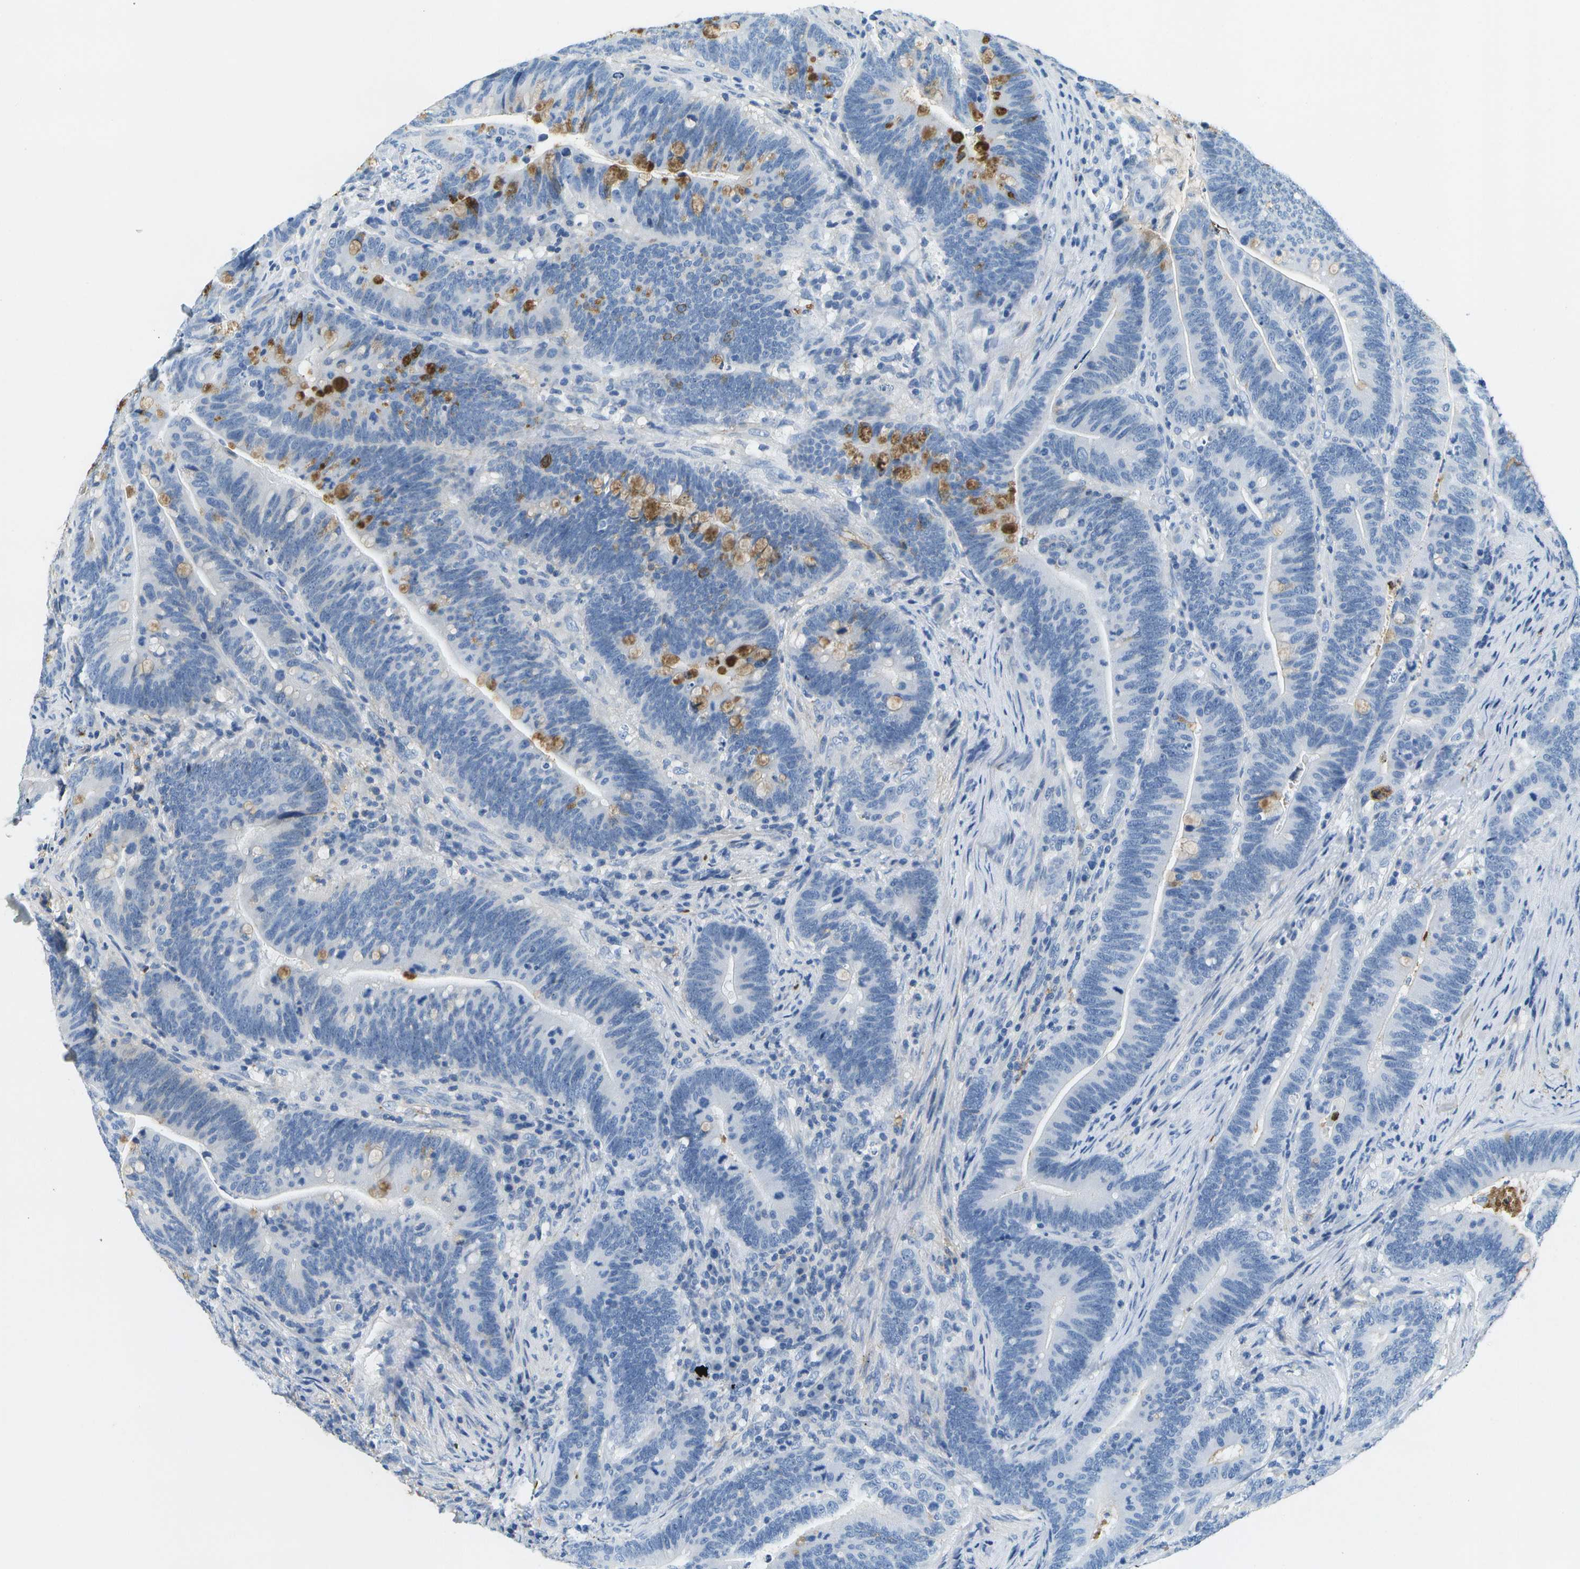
{"staining": {"intensity": "moderate", "quantity": "<25%", "location": "cytoplasmic/membranous"}, "tissue": "colorectal cancer", "cell_type": "Tumor cells", "image_type": "cancer", "snomed": [{"axis": "morphology", "description": "Normal tissue, NOS"}, {"axis": "morphology", "description": "Adenocarcinoma, NOS"}, {"axis": "topography", "description": "Colon"}], "caption": "A histopathology image showing moderate cytoplasmic/membranous staining in approximately <25% of tumor cells in colorectal cancer, as visualized by brown immunohistochemical staining.", "gene": "SERPINA1", "patient": {"sex": "female", "age": 66}}